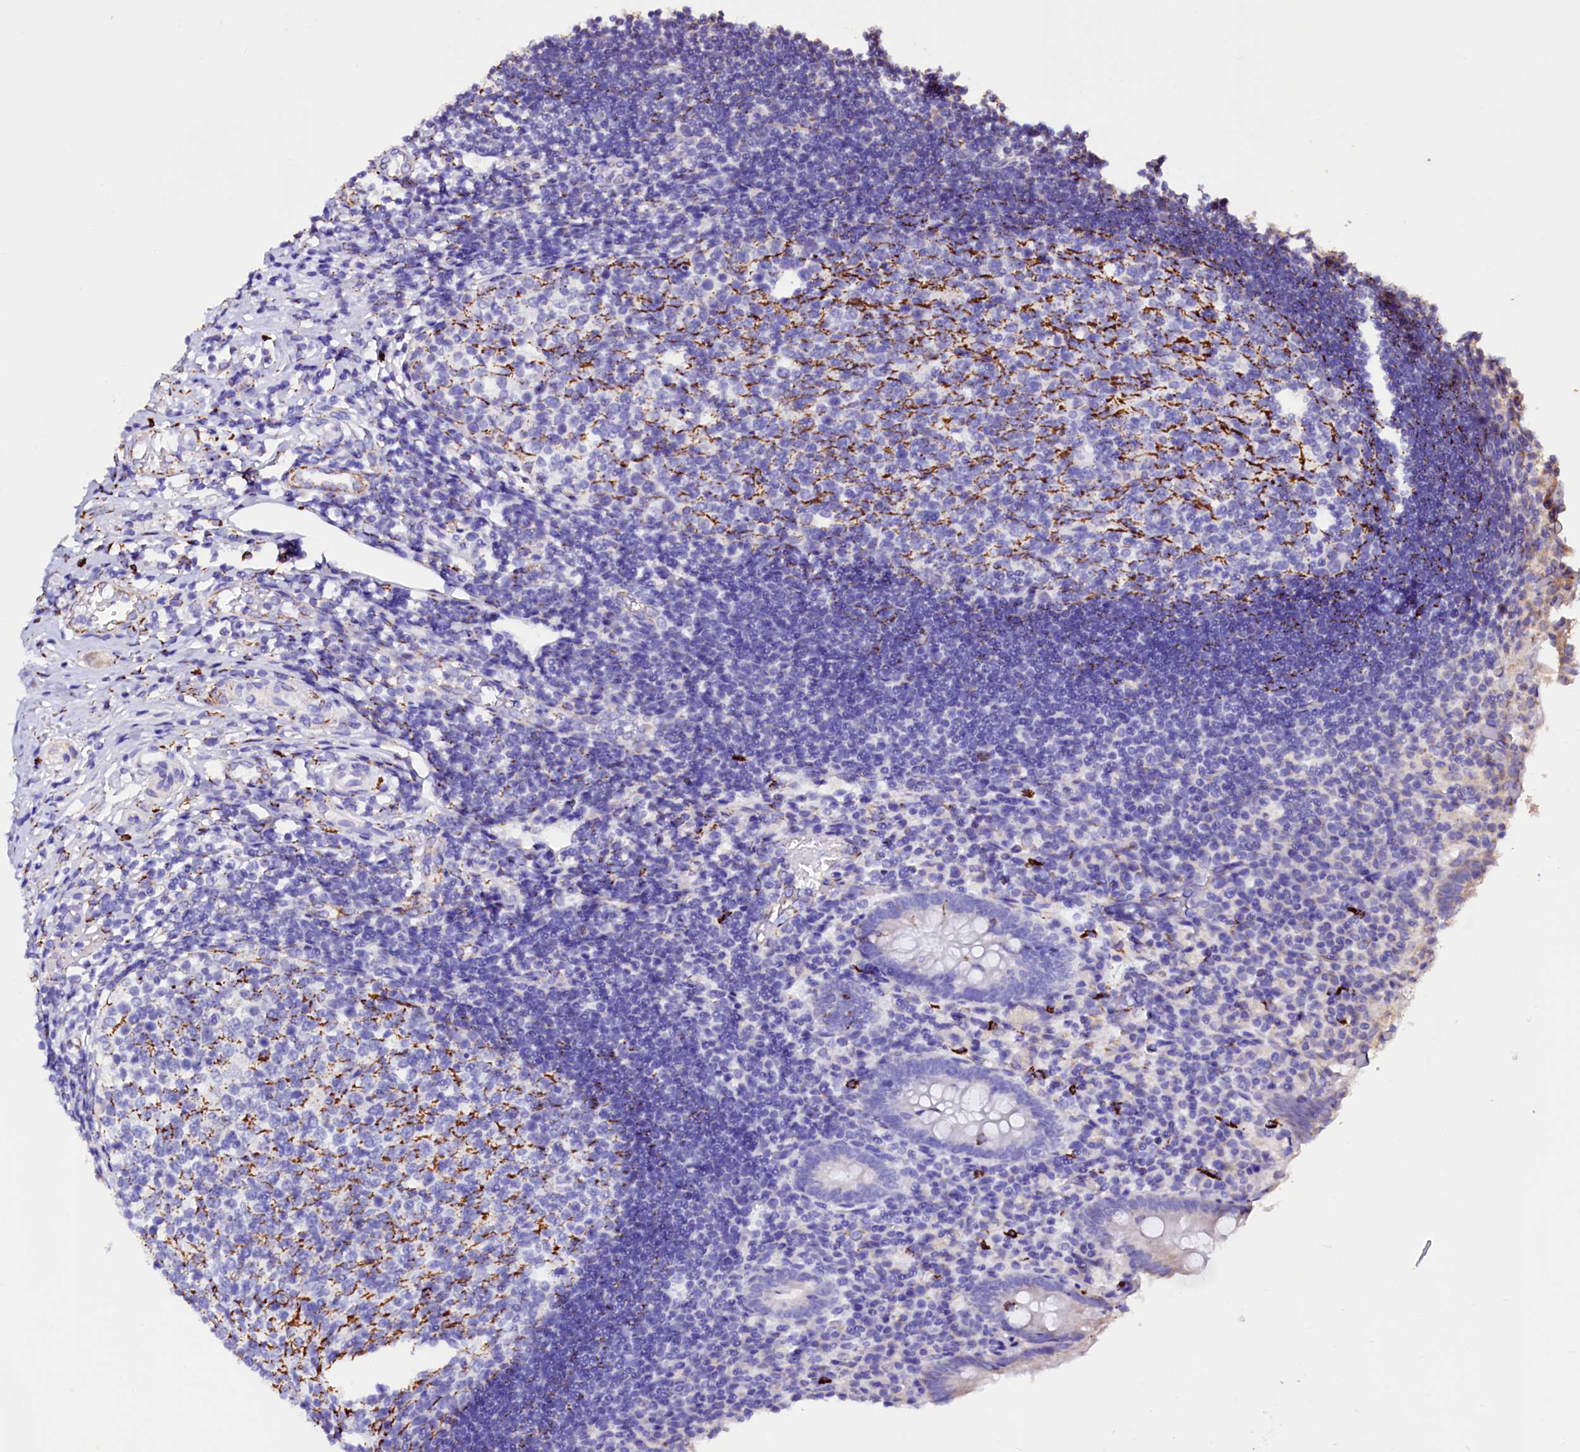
{"staining": {"intensity": "negative", "quantity": "none", "location": "none"}, "tissue": "appendix", "cell_type": "Glandular cells", "image_type": "normal", "snomed": [{"axis": "morphology", "description": "Normal tissue, NOS"}, {"axis": "topography", "description": "Appendix"}], "caption": "Glandular cells are negative for brown protein staining in unremarkable appendix.", "gene": "MAOB", "patient": {"sex": "female", "age": 17}}